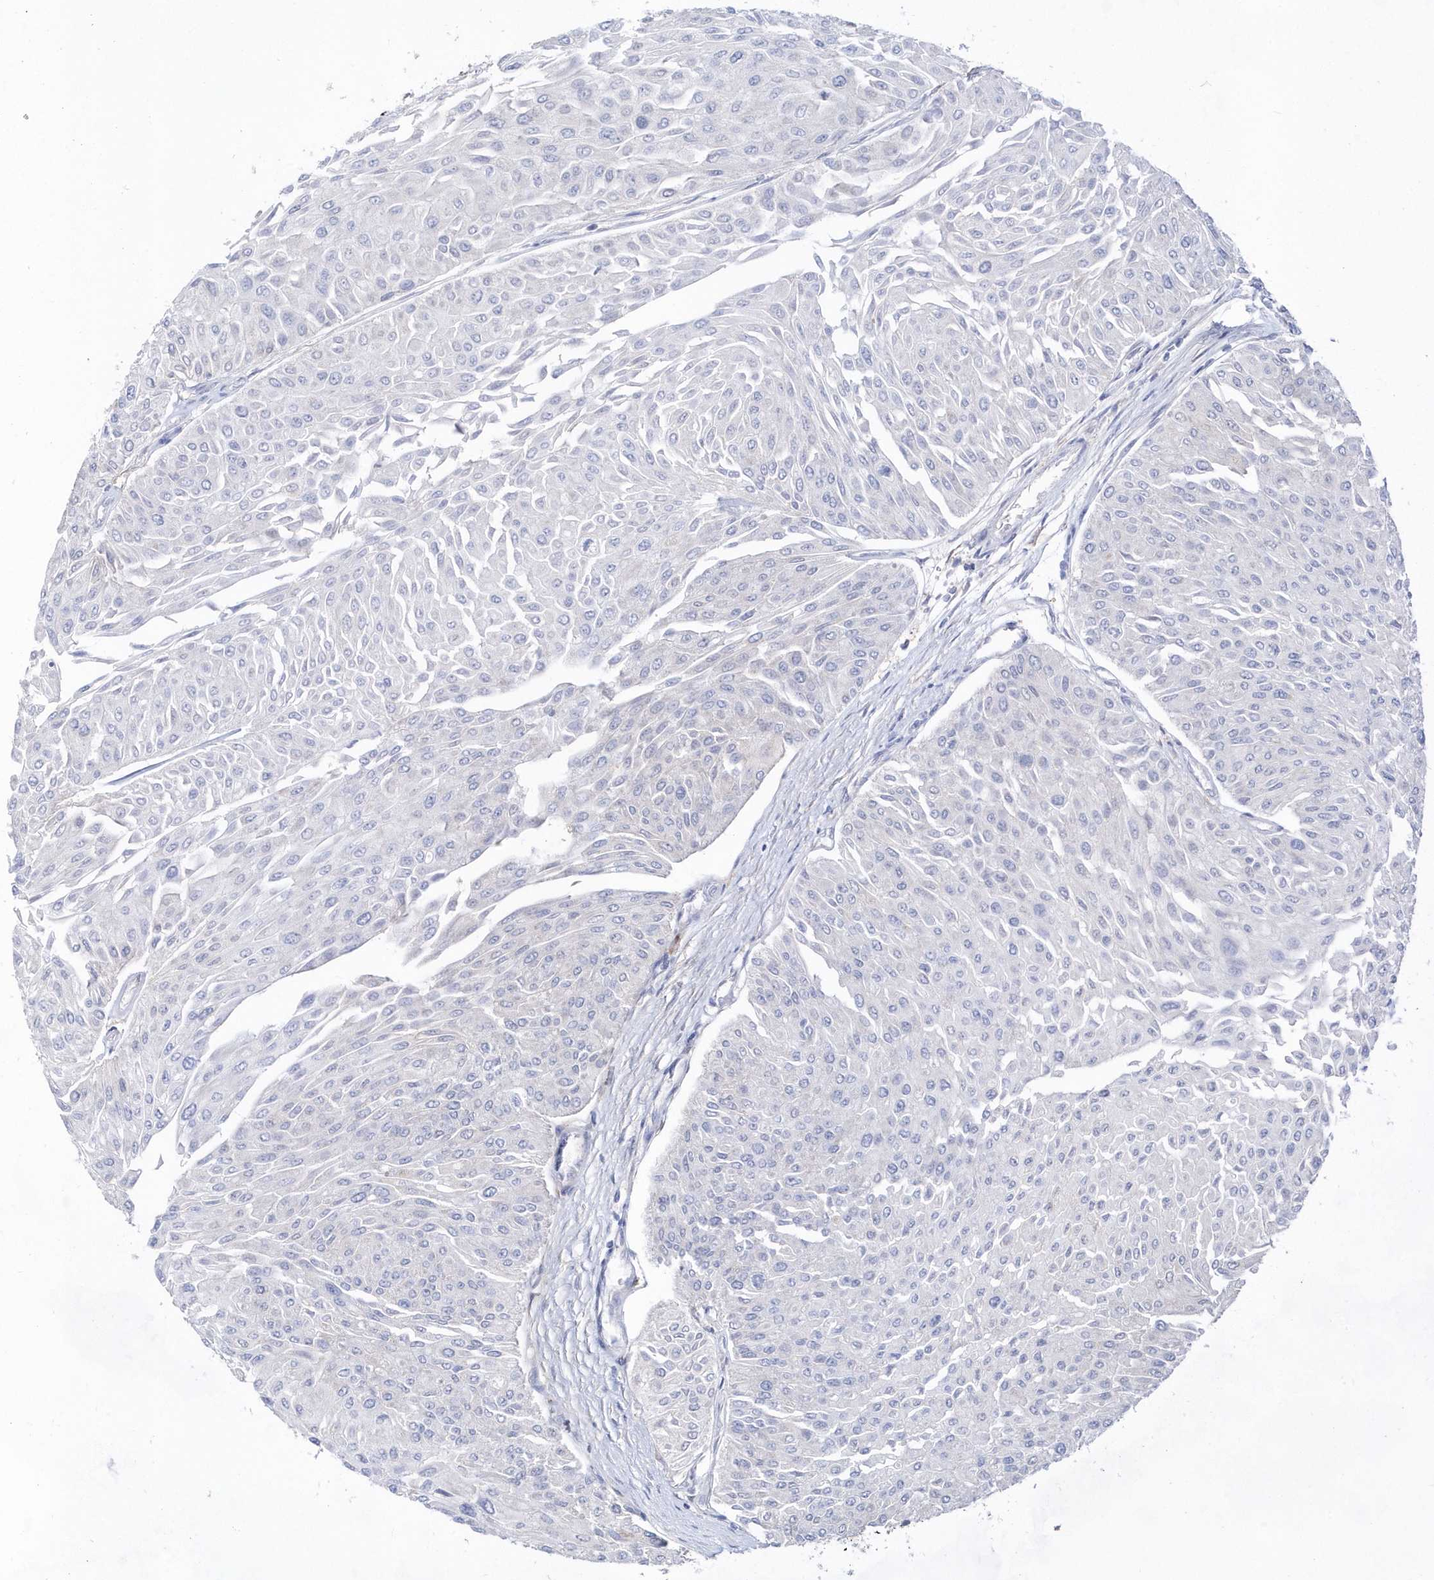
{"staining": {"intensity": "negative", "quantity": "none", "location": "none"}, "tissue": "urothelial cancer", "cell_type": "Tumor cells", "image_type": "cancer", "snomed": [{"axis": "morphology", "description": "Urothelial carcinoma, Low grade"}, {"axis": "topography", "description": "Urinary bladder"}], "caption": "Tumor cells are negative for brown protein staining in urothelial cancer. The staining is performed using DAB brown chromogen with nuclei counter-stained in using hematoxylin.", "gene": "BDH2", "patient": {"sex": "male", "age": 67}}